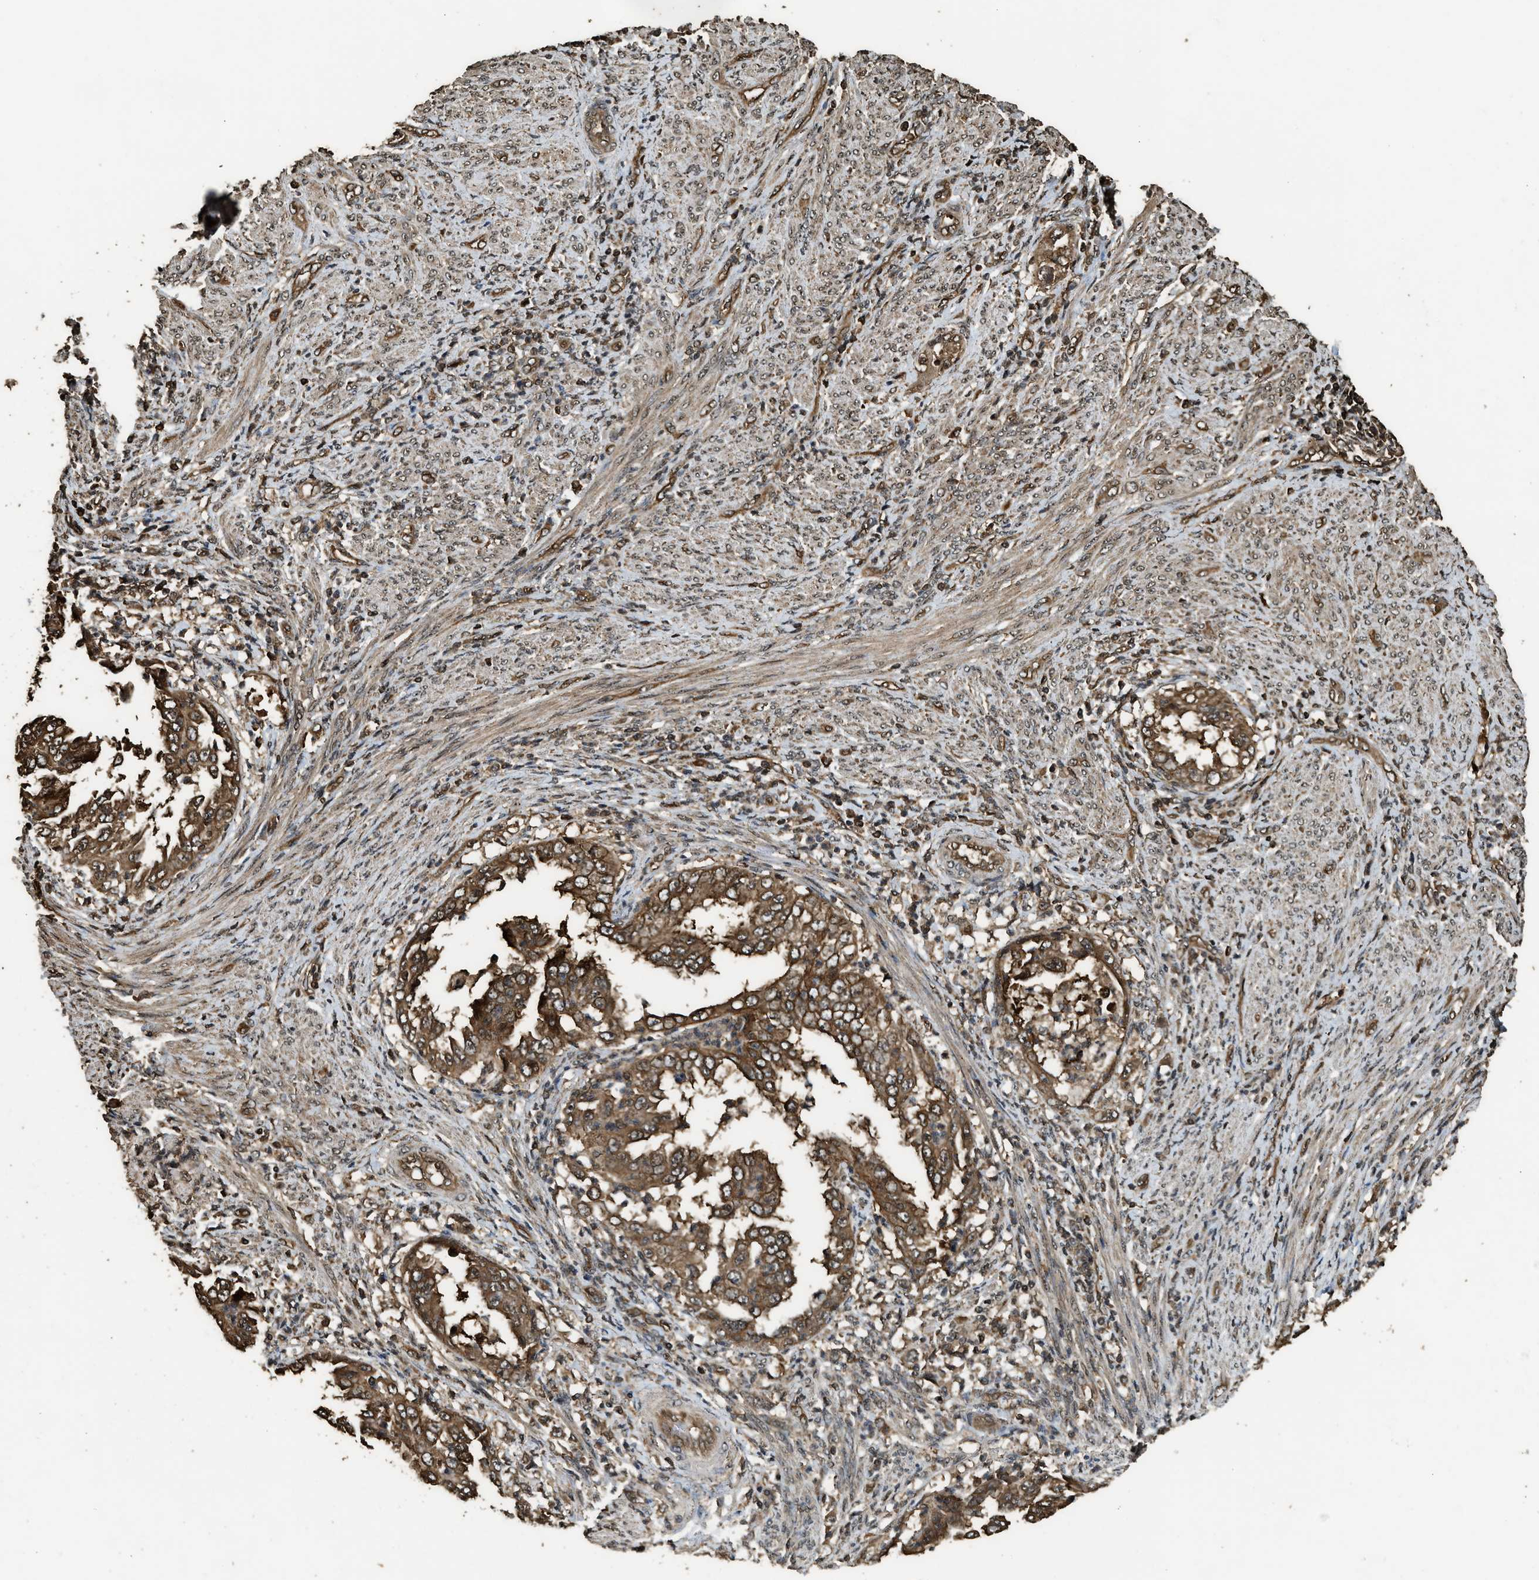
{"staining": {"intensity": "strong", "quantity": ">75%", "location": "cytoplasmic/membranous"}, "tissue": "endometrial cancer", "cell_type": "Tumor cells", "image_type": "cancer", "snomed": [{"axis": "morphology", "description": "Adenocarcinoma, NOS"}, {"axis": "topography", "description": "Endometrium"}], "caption": "Human endometrial adenocarcinoma stained with a brown dye demonstrates strong cytoplasmic/membranous positive expression in approximately >75% of tumor cells.", "gene": "MYBL2", "patient": {"sex": "female", "age": 85}}